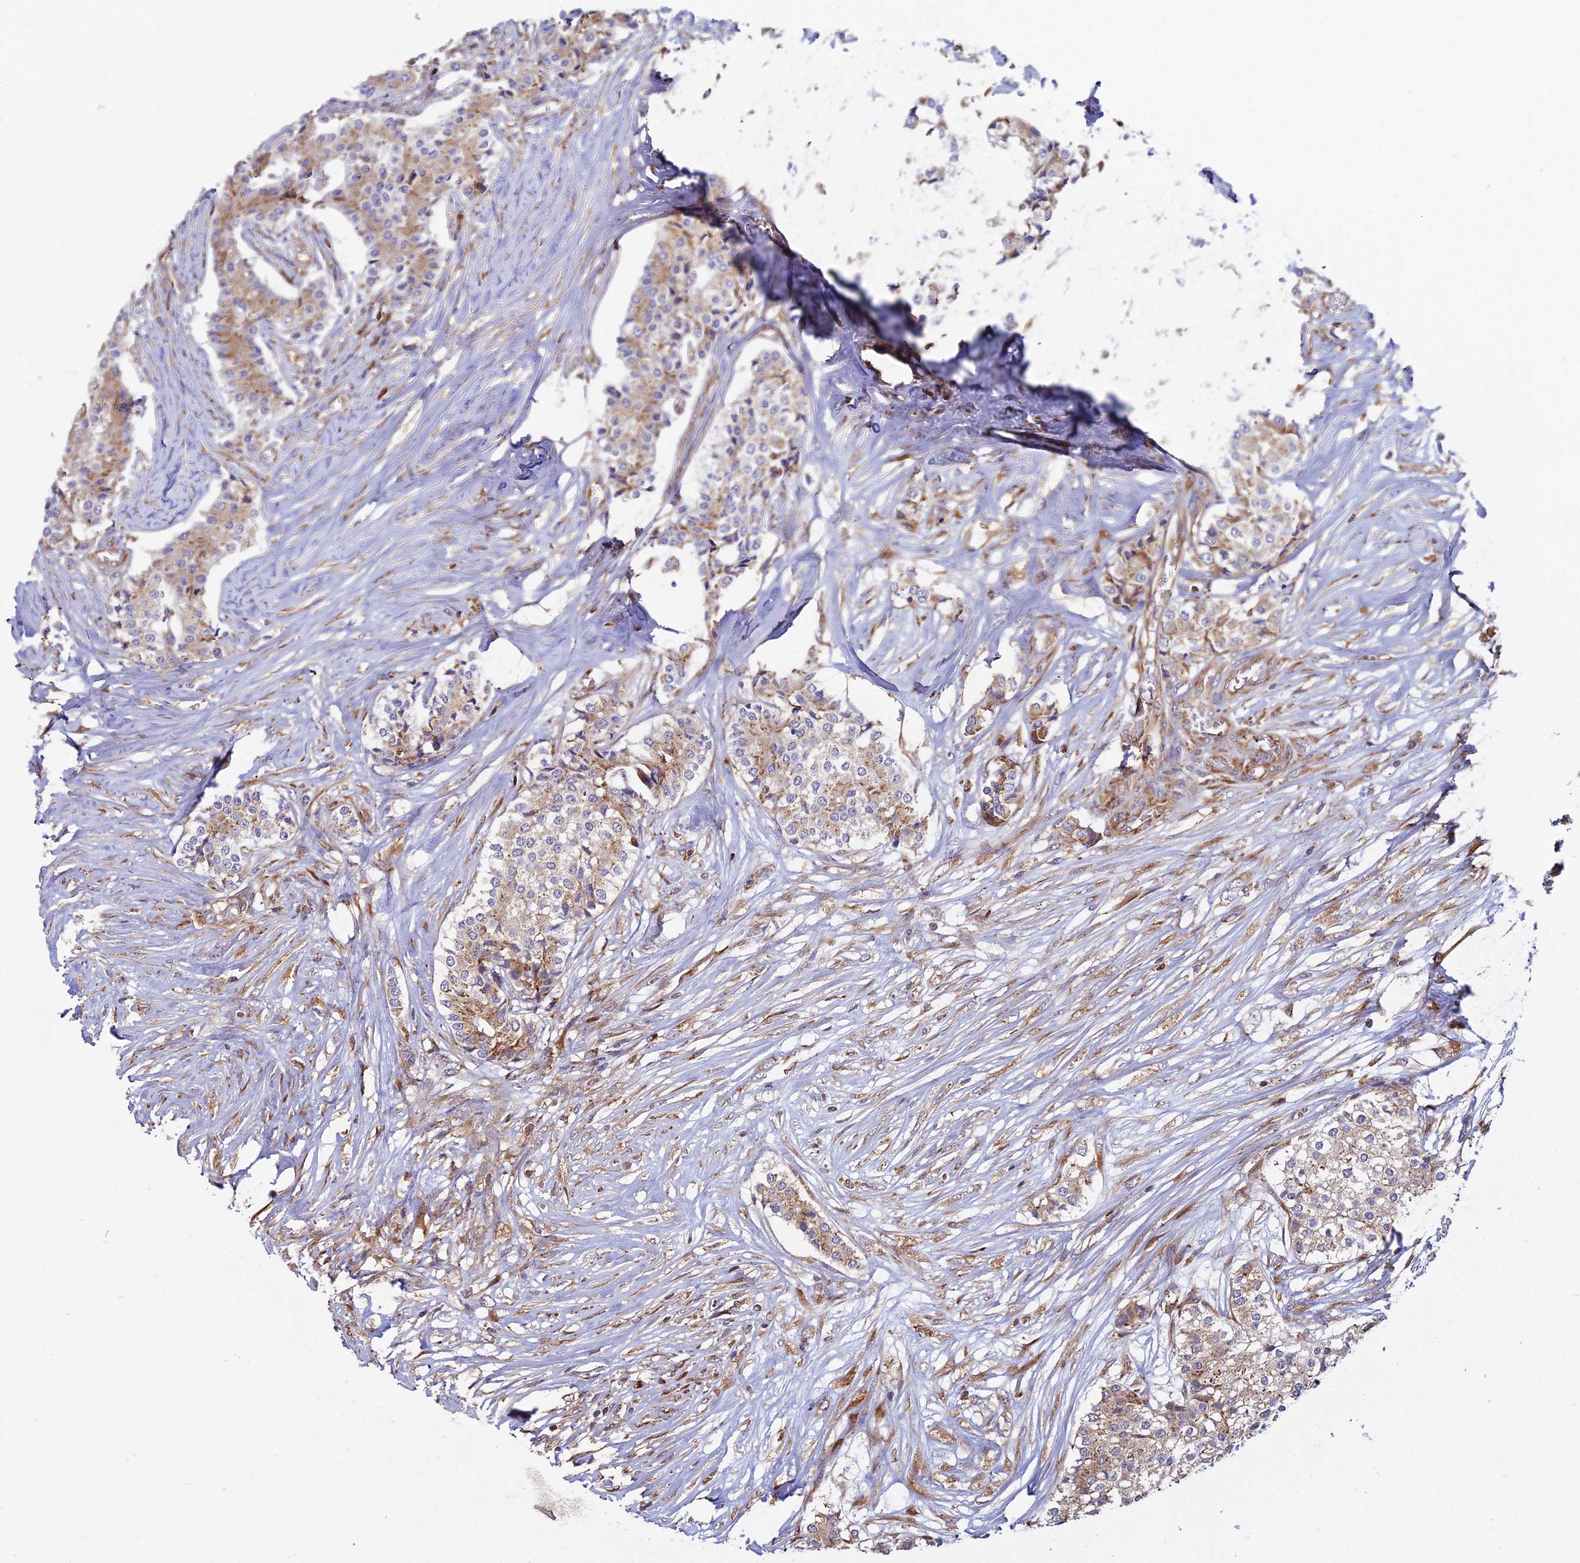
{"staining": {"intensity": "moderate", "quantity": ">75%", "location": "cytoplasmic/membranous"}, "tissue": "carcinoid", "cell_type": "Tumor cells", "image_type": "cancer", "snomed": [{"axis": "morphology", "description": "Carcinoid, malignant, NOS"}, {"axis": "topography", "description": "Colon"}], "caption": "A micrograph showing moderate cytoplasmic/membranous staining in about >75% of tumor cells in carcinoid, as visualized by brown immunohistochemical staining.", "gene": "RPL26", "patient": {"sex": "female", "age": 52}}